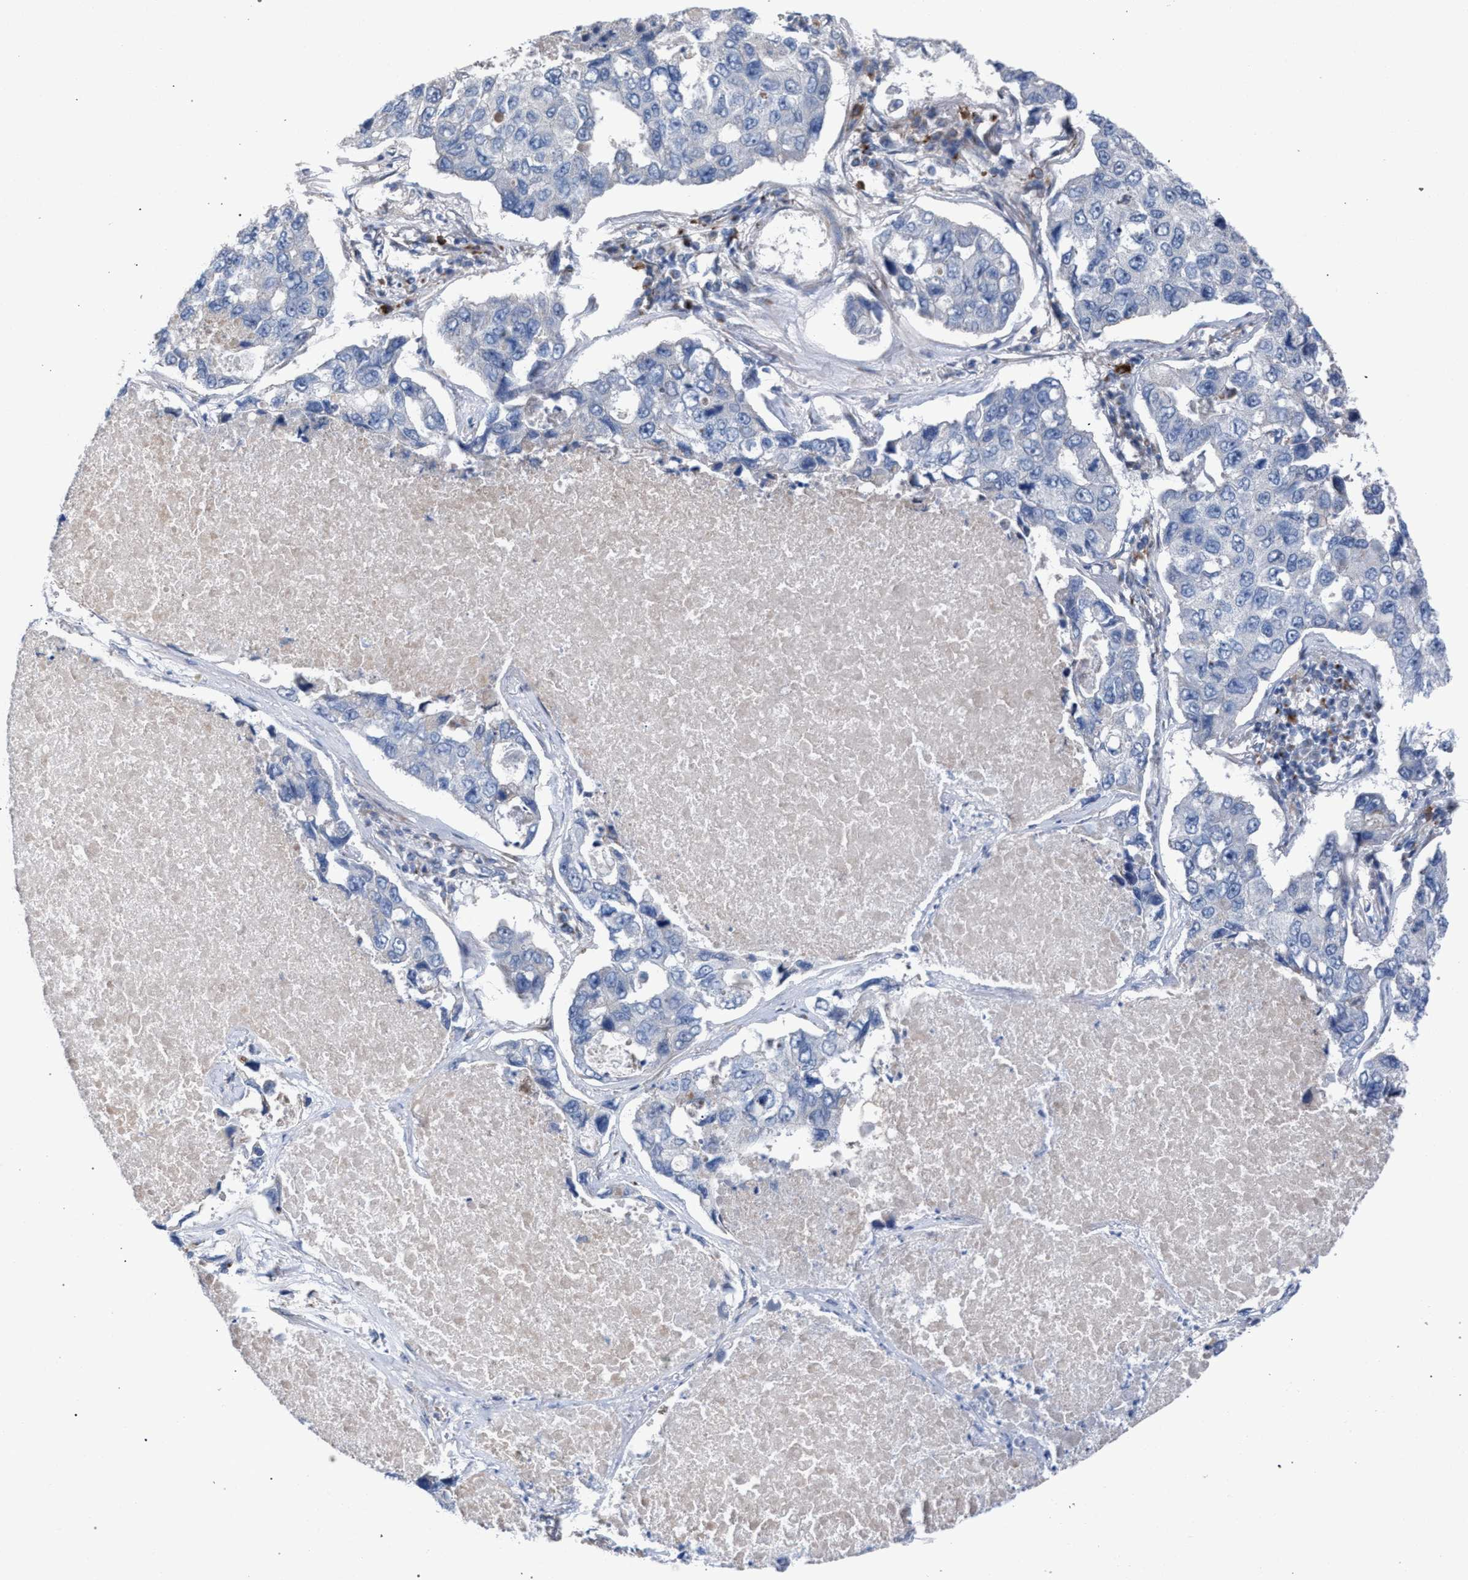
{"staining": {"intensity": "negative", "quantity": "none", "location": "none"}, "tissue": "lung cancer", "cell_type": "Tumor cells", "image_type": "cancer", "snomed": [{"axis": "morphology", "description": "Adenocarcinoma, NOS"}, {"axis": "topography", "description": "Lung"}], "caption": "Lung cancer was stained to show a protein in brown. There is no significant staining in tumor cells.", "gene": "RNF135", "patient": {"sex": "male", "age": 64}}